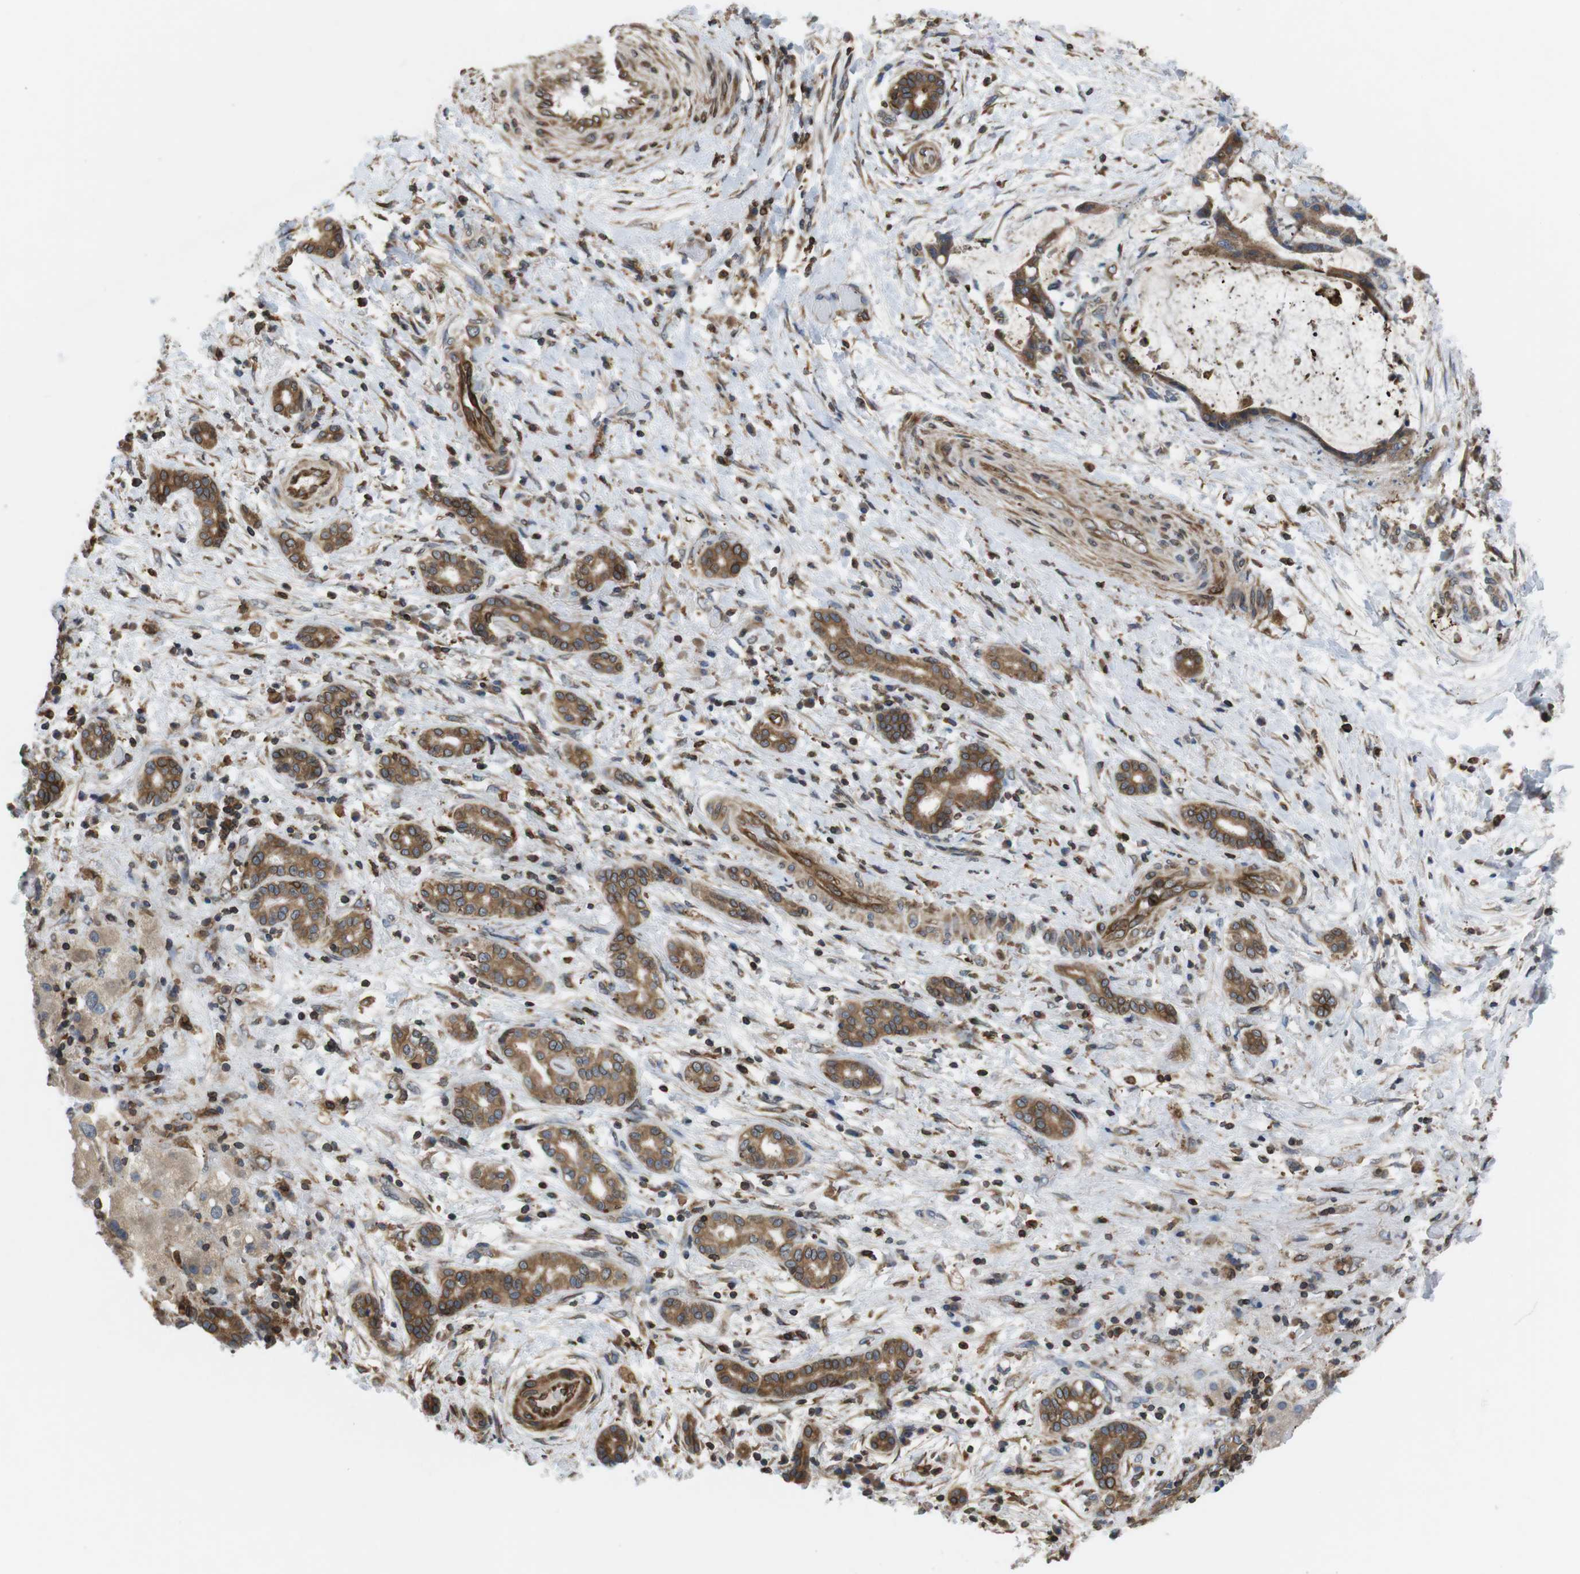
{"staining": {"intensity": "strong", "quantity": ">75%", "location": "cytoplasmic/membranous"}, "tissue": "liver cancer", "cell_type": "Tumor cells", "image_type": "cancer", "snomed": [{"axis": "morphology", "description": "Cholangiocarcinoma"}, {"axis": "topography", "description": "Liver"}], "caption": "Tumor cells demonstrate high levels of strong cytoplasmic/membranous staining in approximately >75% of cells in liver cancer.", "gene": "ARL6IP5", "patient": {"sex": "female", "age": 73}}